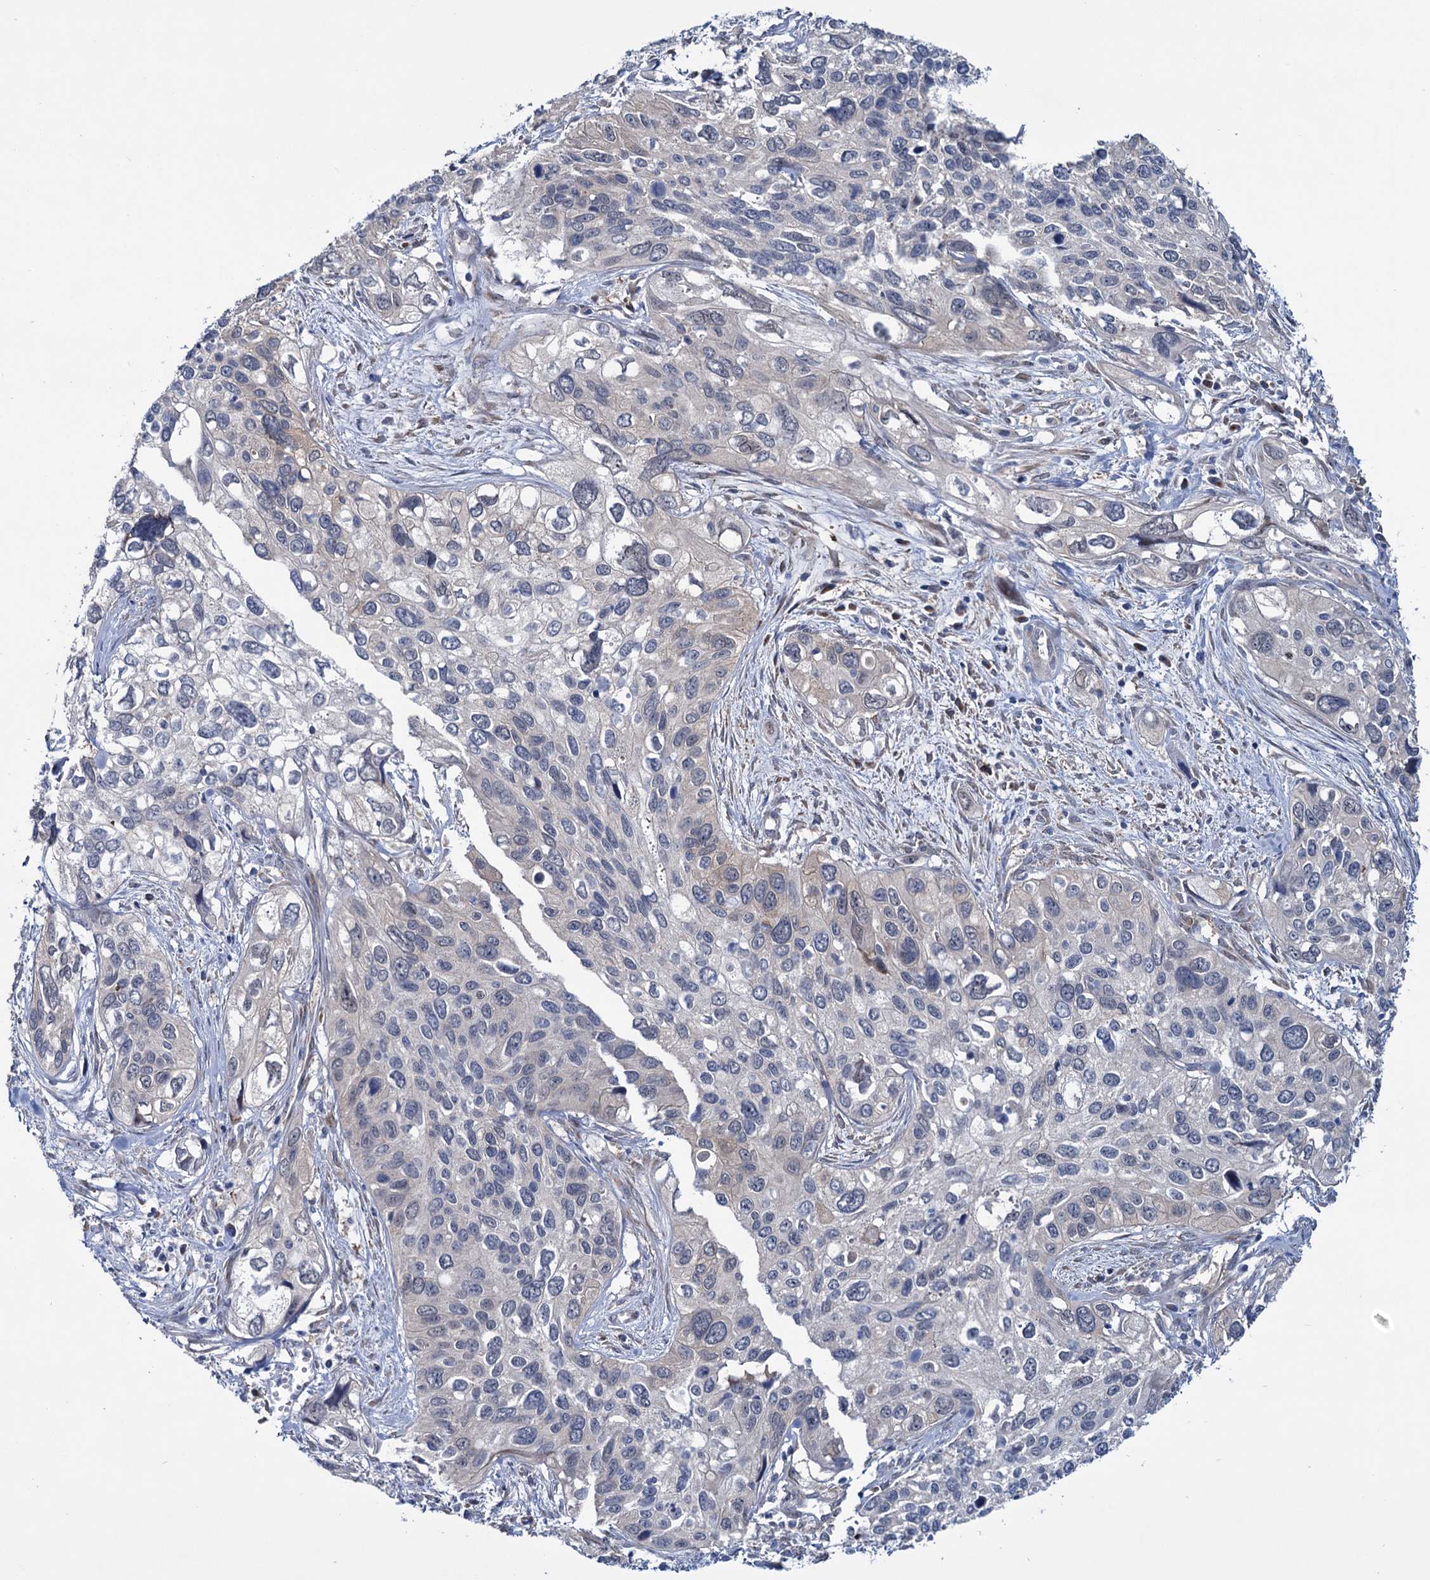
{"staining": {"intensity": "negative", "quantity": "none", "location": "none"}, "tissue": "cervical cancer", "cell_type": "Tumor cells", "image_type": "cancer", "snomed": [{"axis": "morphology", "description": "Squamous cell carcinoma, NOS"}, {"axis": "topography", "description": "Cervix"}], "caption": "Immunohistochemical staining of human cervical squamous cell carcinoma exhibits no significant expression in tumor cells.", "gene": "EYA4", "patient": {"sex": "female", "age": 55}}